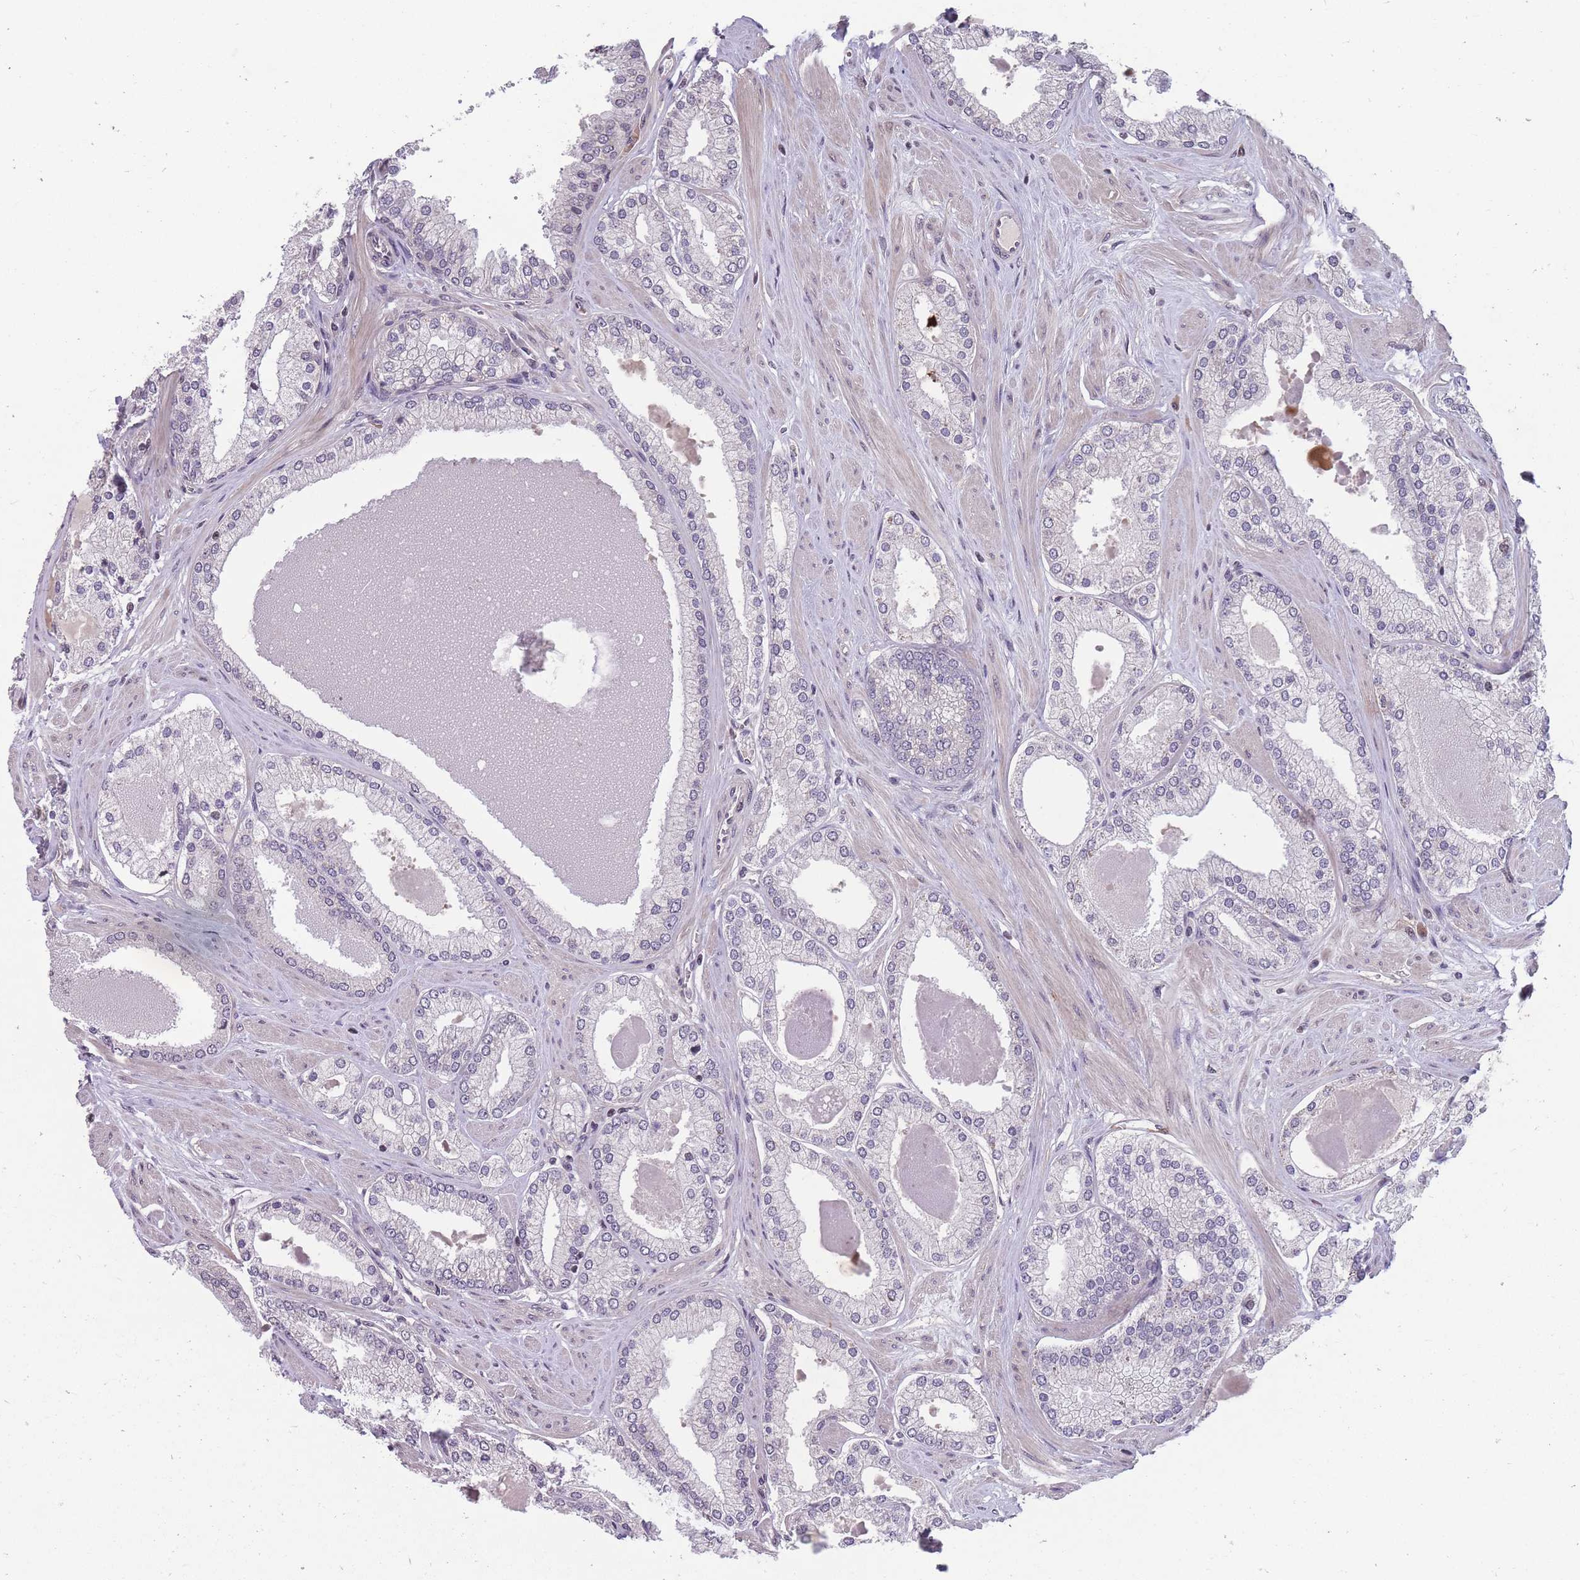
{"staining": {"intensity": "negative", "quantity": "none", "location": "none"}, "tissue": "prostate cancer", "cell_type": "Tumor cells", "image_type": "cancer", "snomed": [{"axis": "morphology", "description": "Adenocarcinoma, Low grade"}, {"axis": "topography", "description": "Prostate"}], "caption": "High magnification brightfield microscopy of prostate adenocarcinoma (low-grade) stained with DAB (brown) and counterstained with hematoxylin (blue): tumor cells show no significant expression. (DAB immunohistochemistry (IHC) visualized using brightfield microscopy, high magnification).", "gene": "GGT5", "patient": {"sex": "male", "age": 42}}